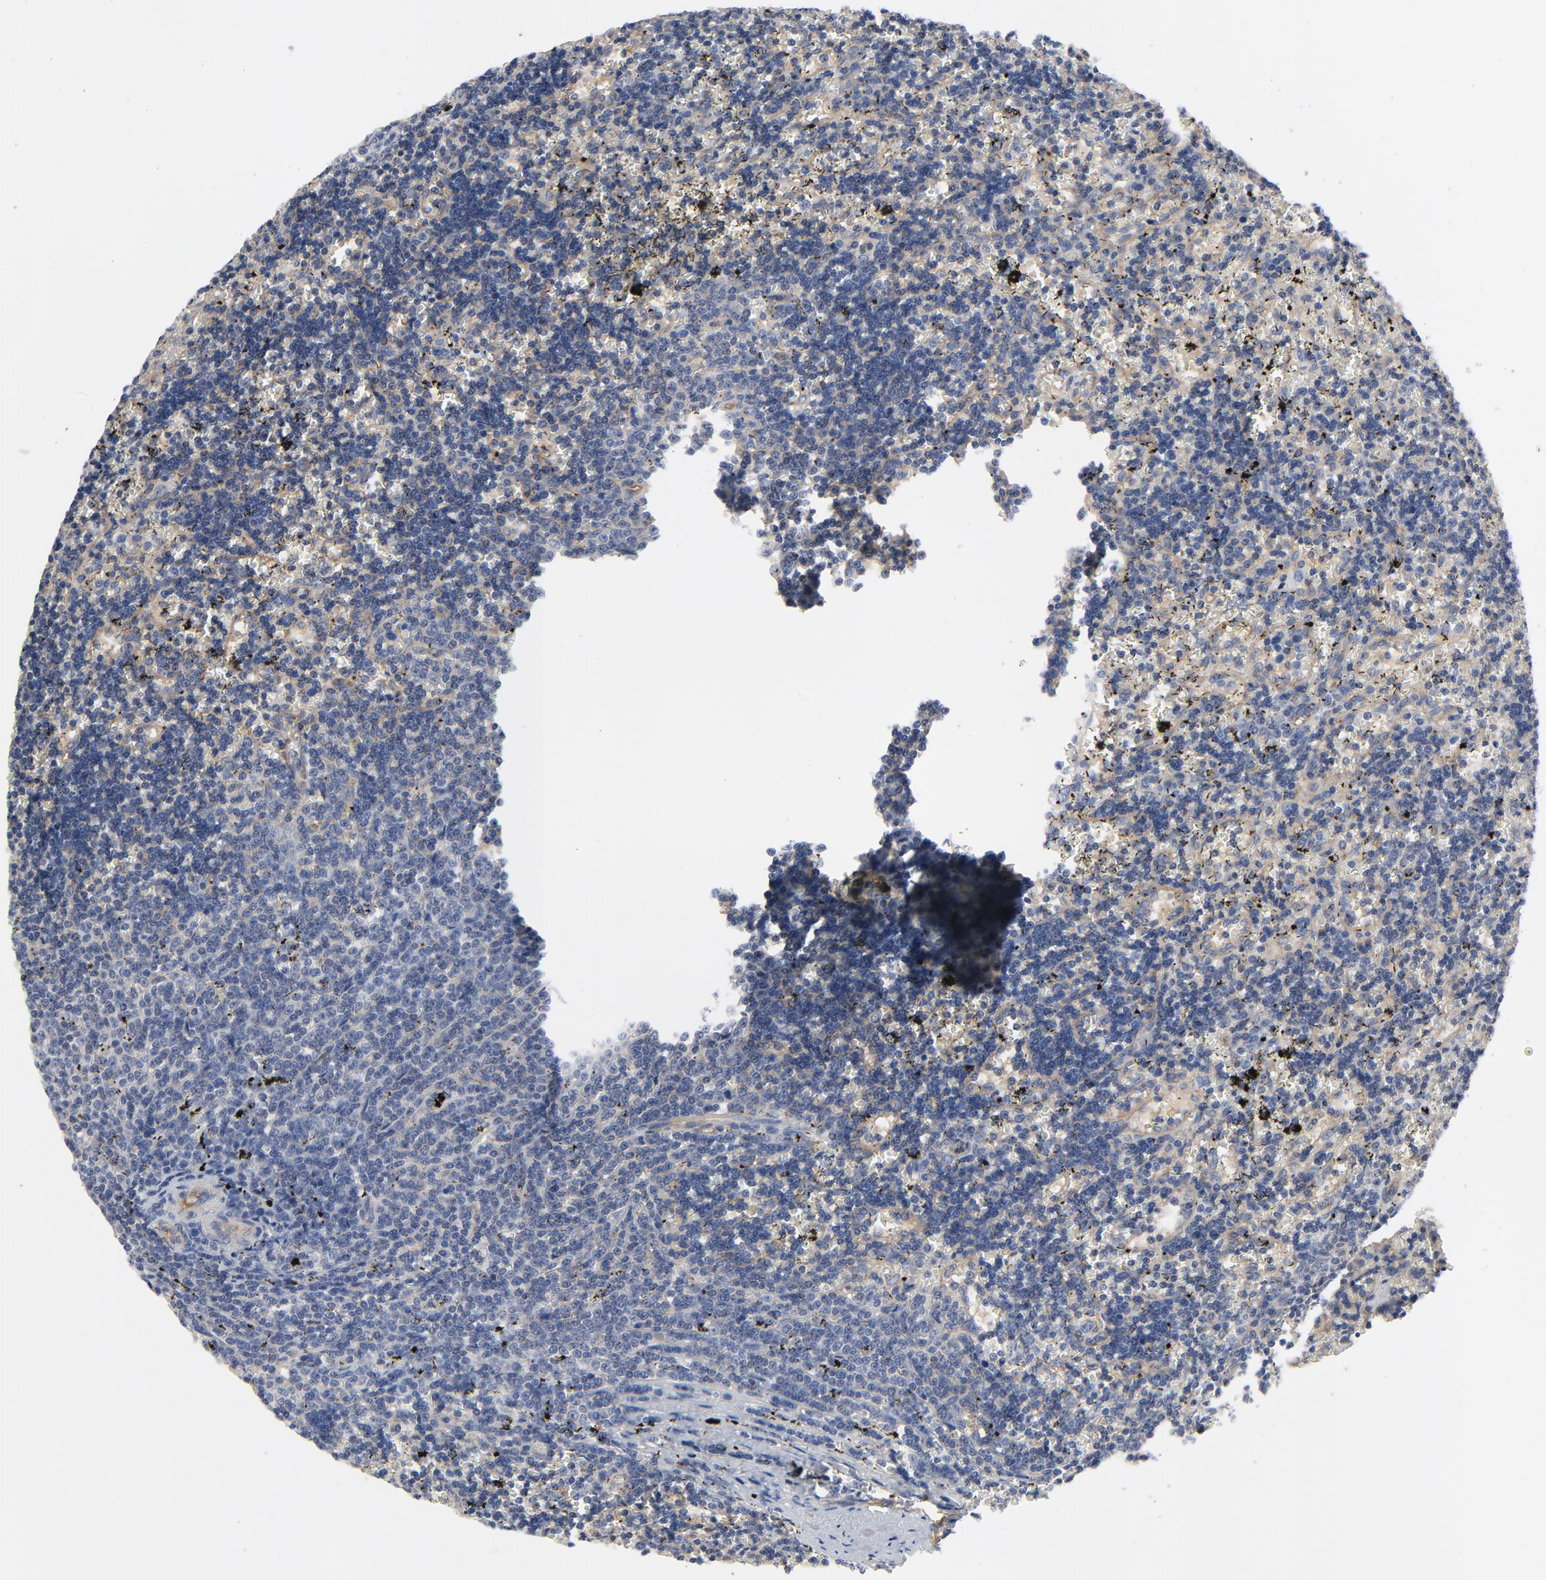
{"staining": {"intensity": "weak", "quantity": "25%-75%", "location": "cytoplasmic/membranous"}, "tissue": "lymphoma", "cell_type": "Tumor cells", "image_type": "cancer", "snomed": [{"axis": "morphology", "description": "Malignant lymphoma, non-Hodgkin's type, Low grade"}, {"axis": "topography", "description": "Spleen"}], "caption": "Brown immunohistochemical staining in human low-grade malignant lymphoma, non-Hodgkin's type demonstrates weak cytoplasmic/membranous staining in about 25%-75% of tumor cells.", "gene": "DYNLT3", "patient": {"sex": "male", "age": 60}}